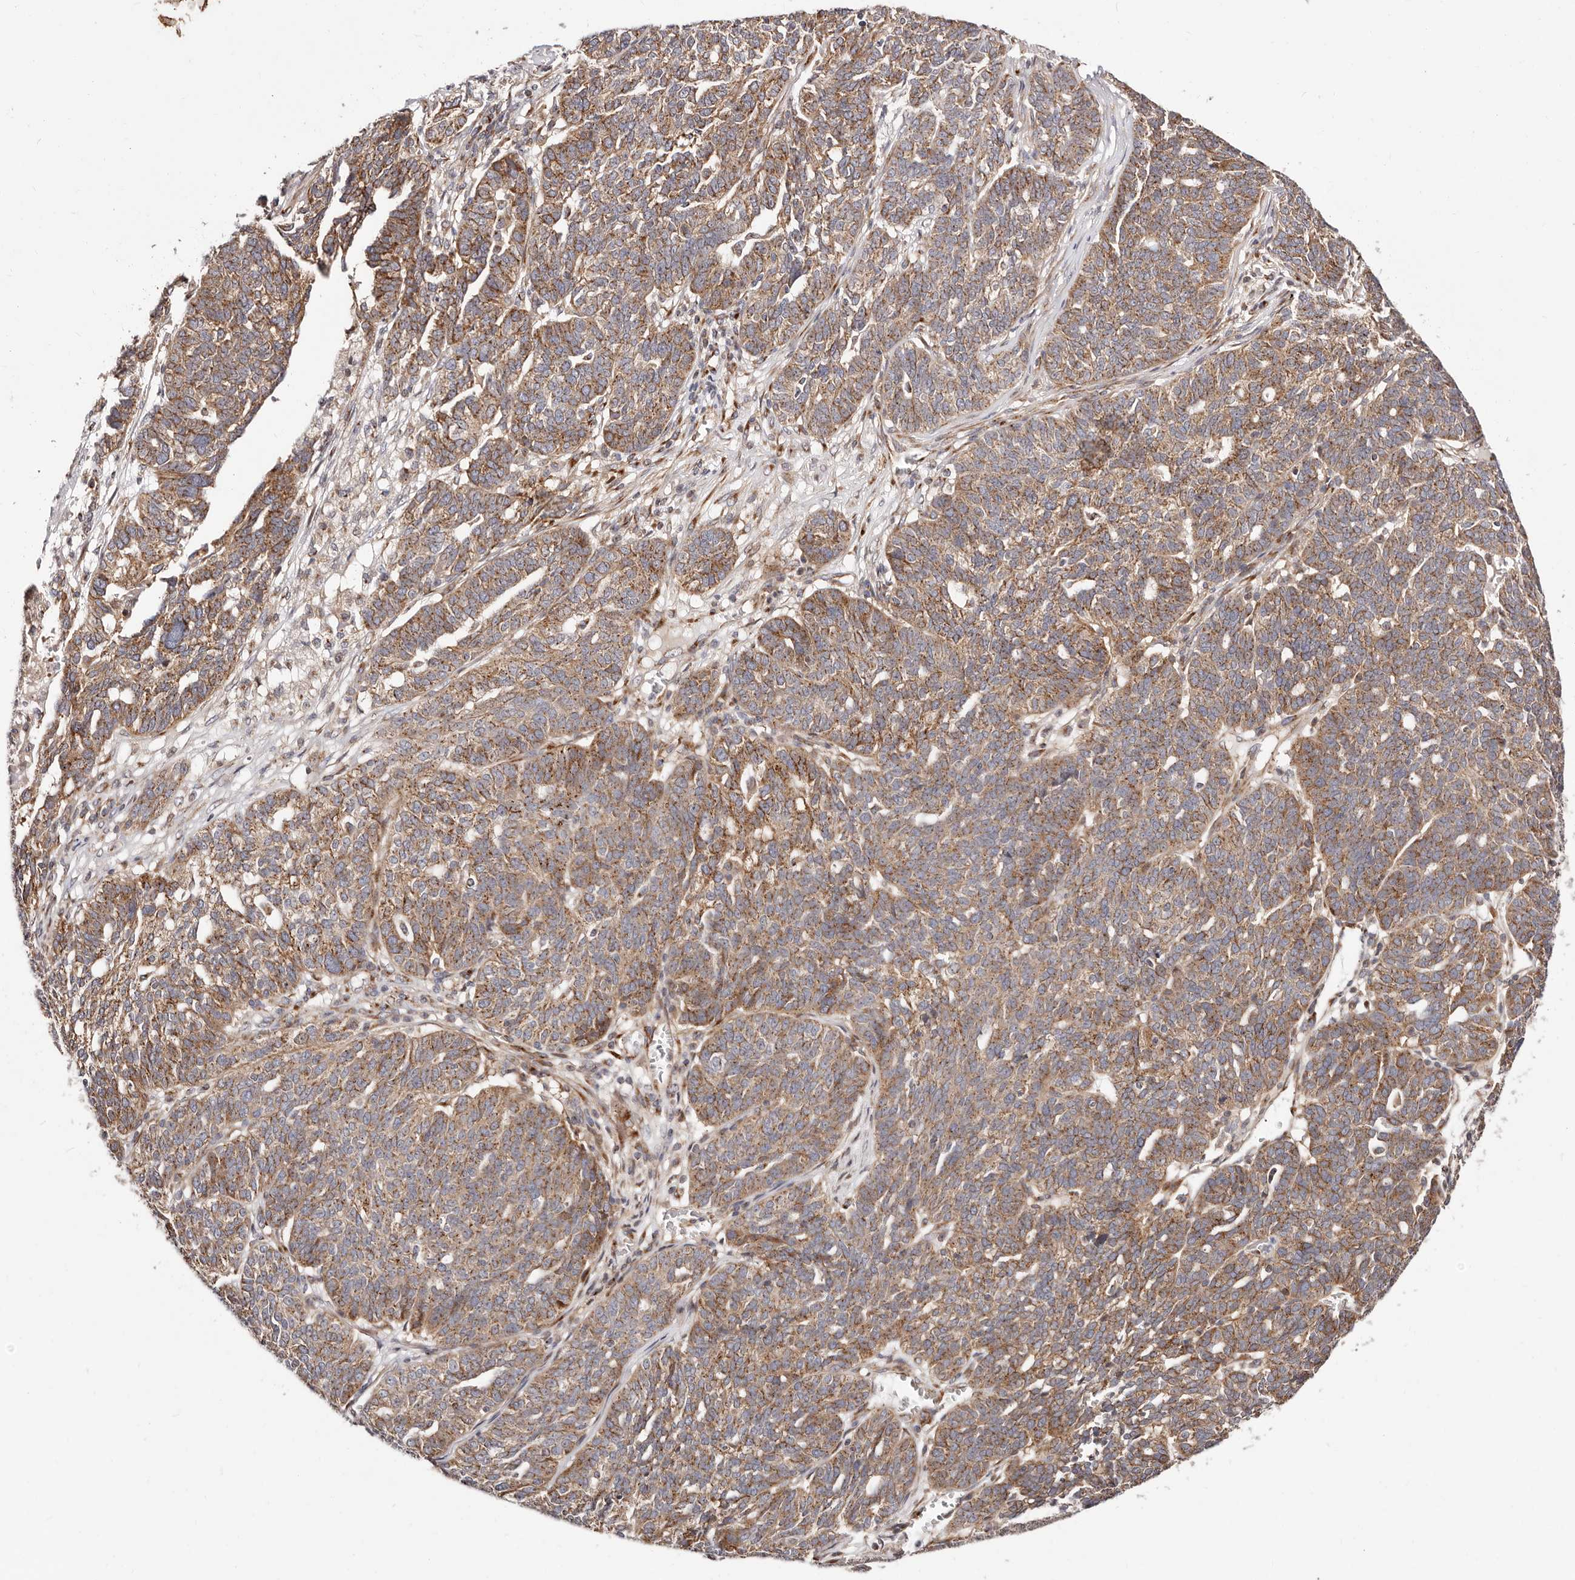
{"staining": {"intensity": "moderate", "quantity": ">75%", "location": "cytoplasmic/membranous"}, "tissue": "ovarian cancer", "cell_type": "Tumor cells", "image_type": "cancer", "snomed": [{"axis": "morphology", "description": "Cystadenocarcinoma, serous, NOS"}, {"axis": "topography", "description": "Ovary"}], "caption": "About >75% of tumor cells in ovarian cancer (serous cystadenocarcinoma) display moderate cytoplasmic/membranous protein staining as visualized by brown immunohistochemical staining.", "gene": "MAPK6", "patient": {"sex": "female", "age": 59}}